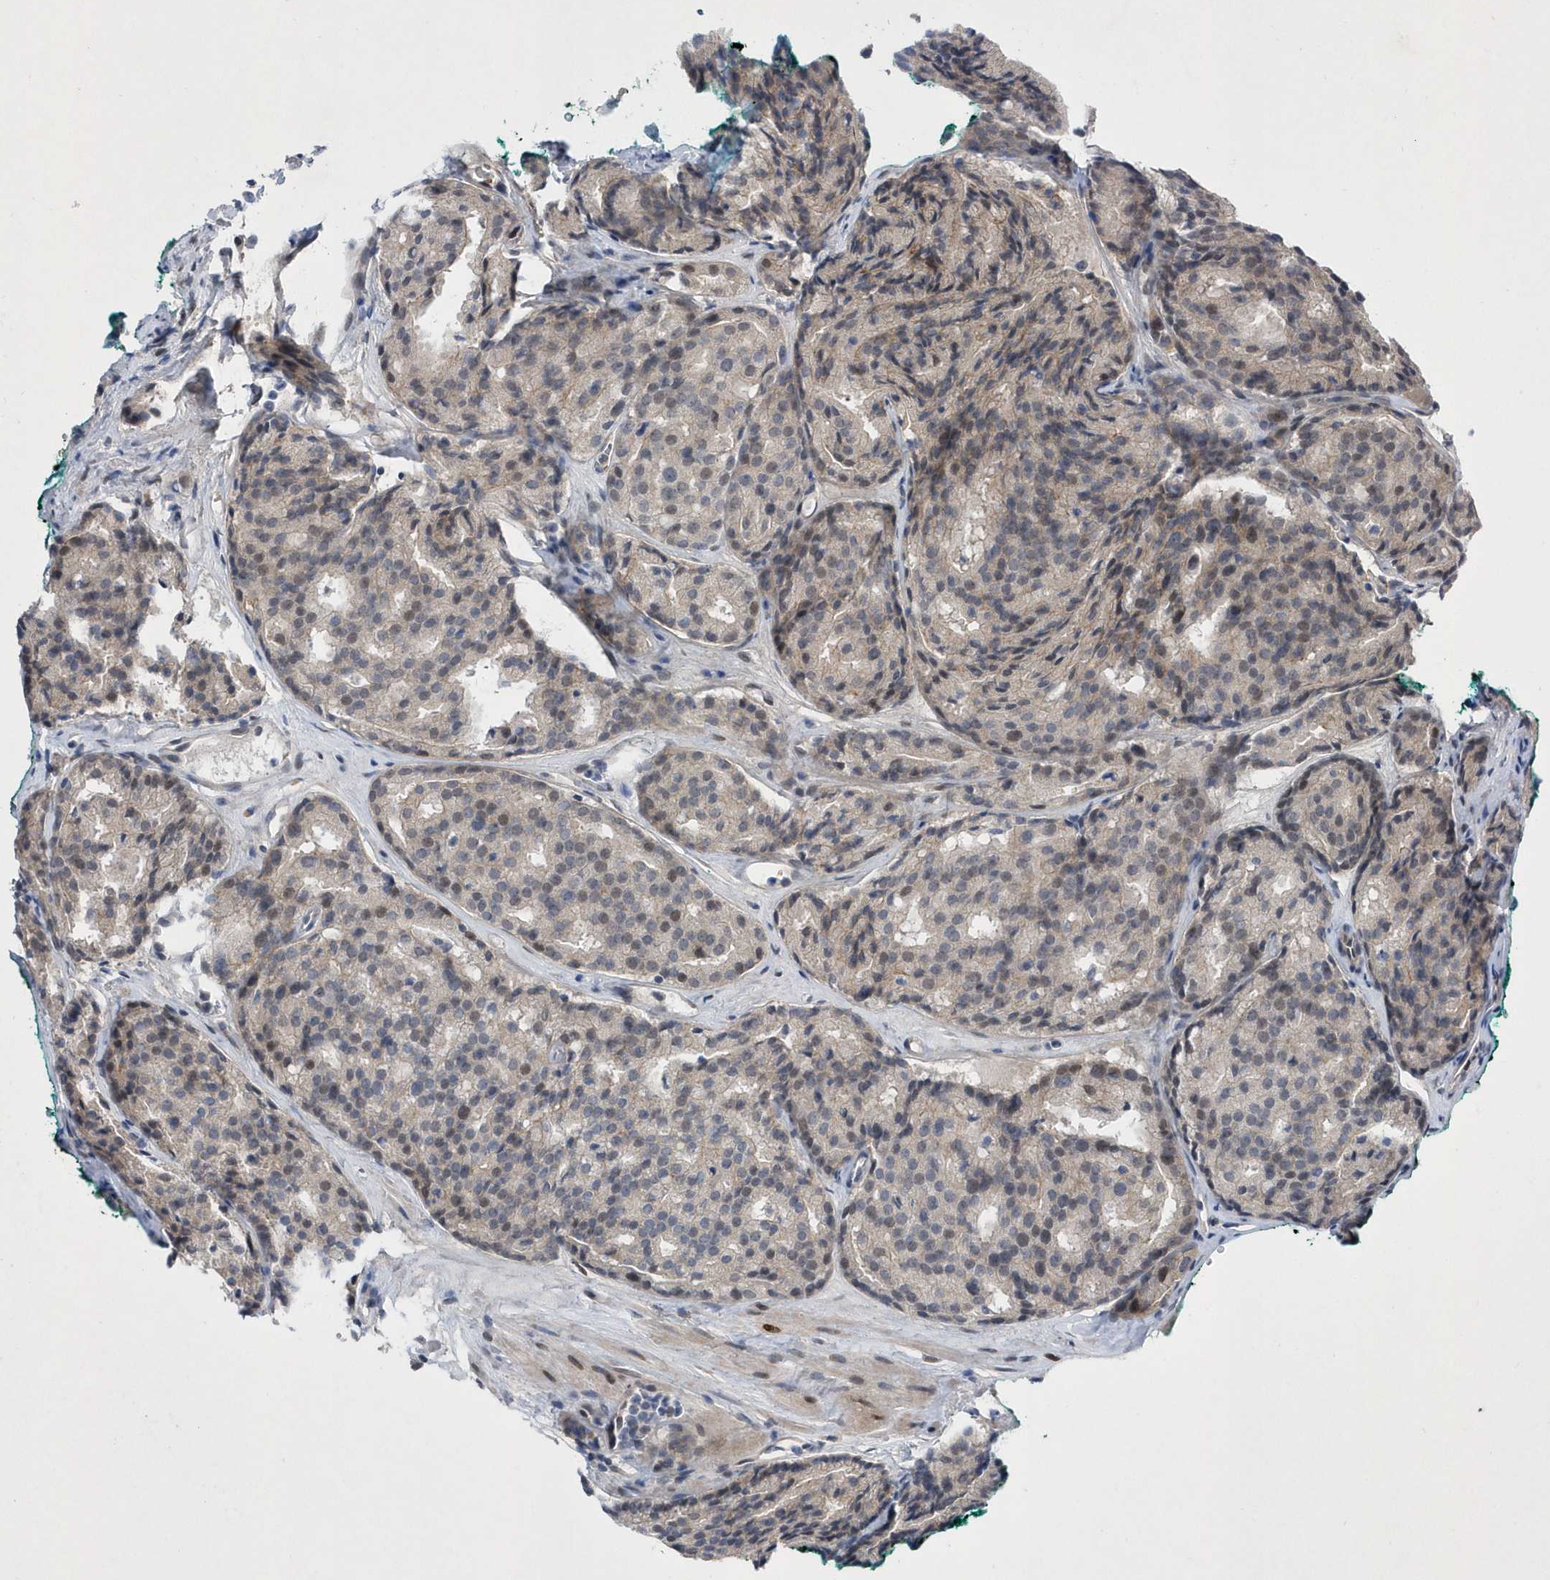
{"staining": {"intensity": "weak", "quantity": "<25%", "location": "nuclear"}, "tissue": "prostate cancer", "cell_type": "Tumor cells", "image_type": "cancer", "snomed": [{"axis": "morphology", "description": "Adenocarcinoma, High grade"}, {"axis": "topography", "description": "Prostate"}], "caption": "Photomicrograph shows no significant protein expression in tumor cells of high-grade adenocarcinoma (prostate).", "gene": "ZNF875", "patient": {"sex": "male", "age": 64}}